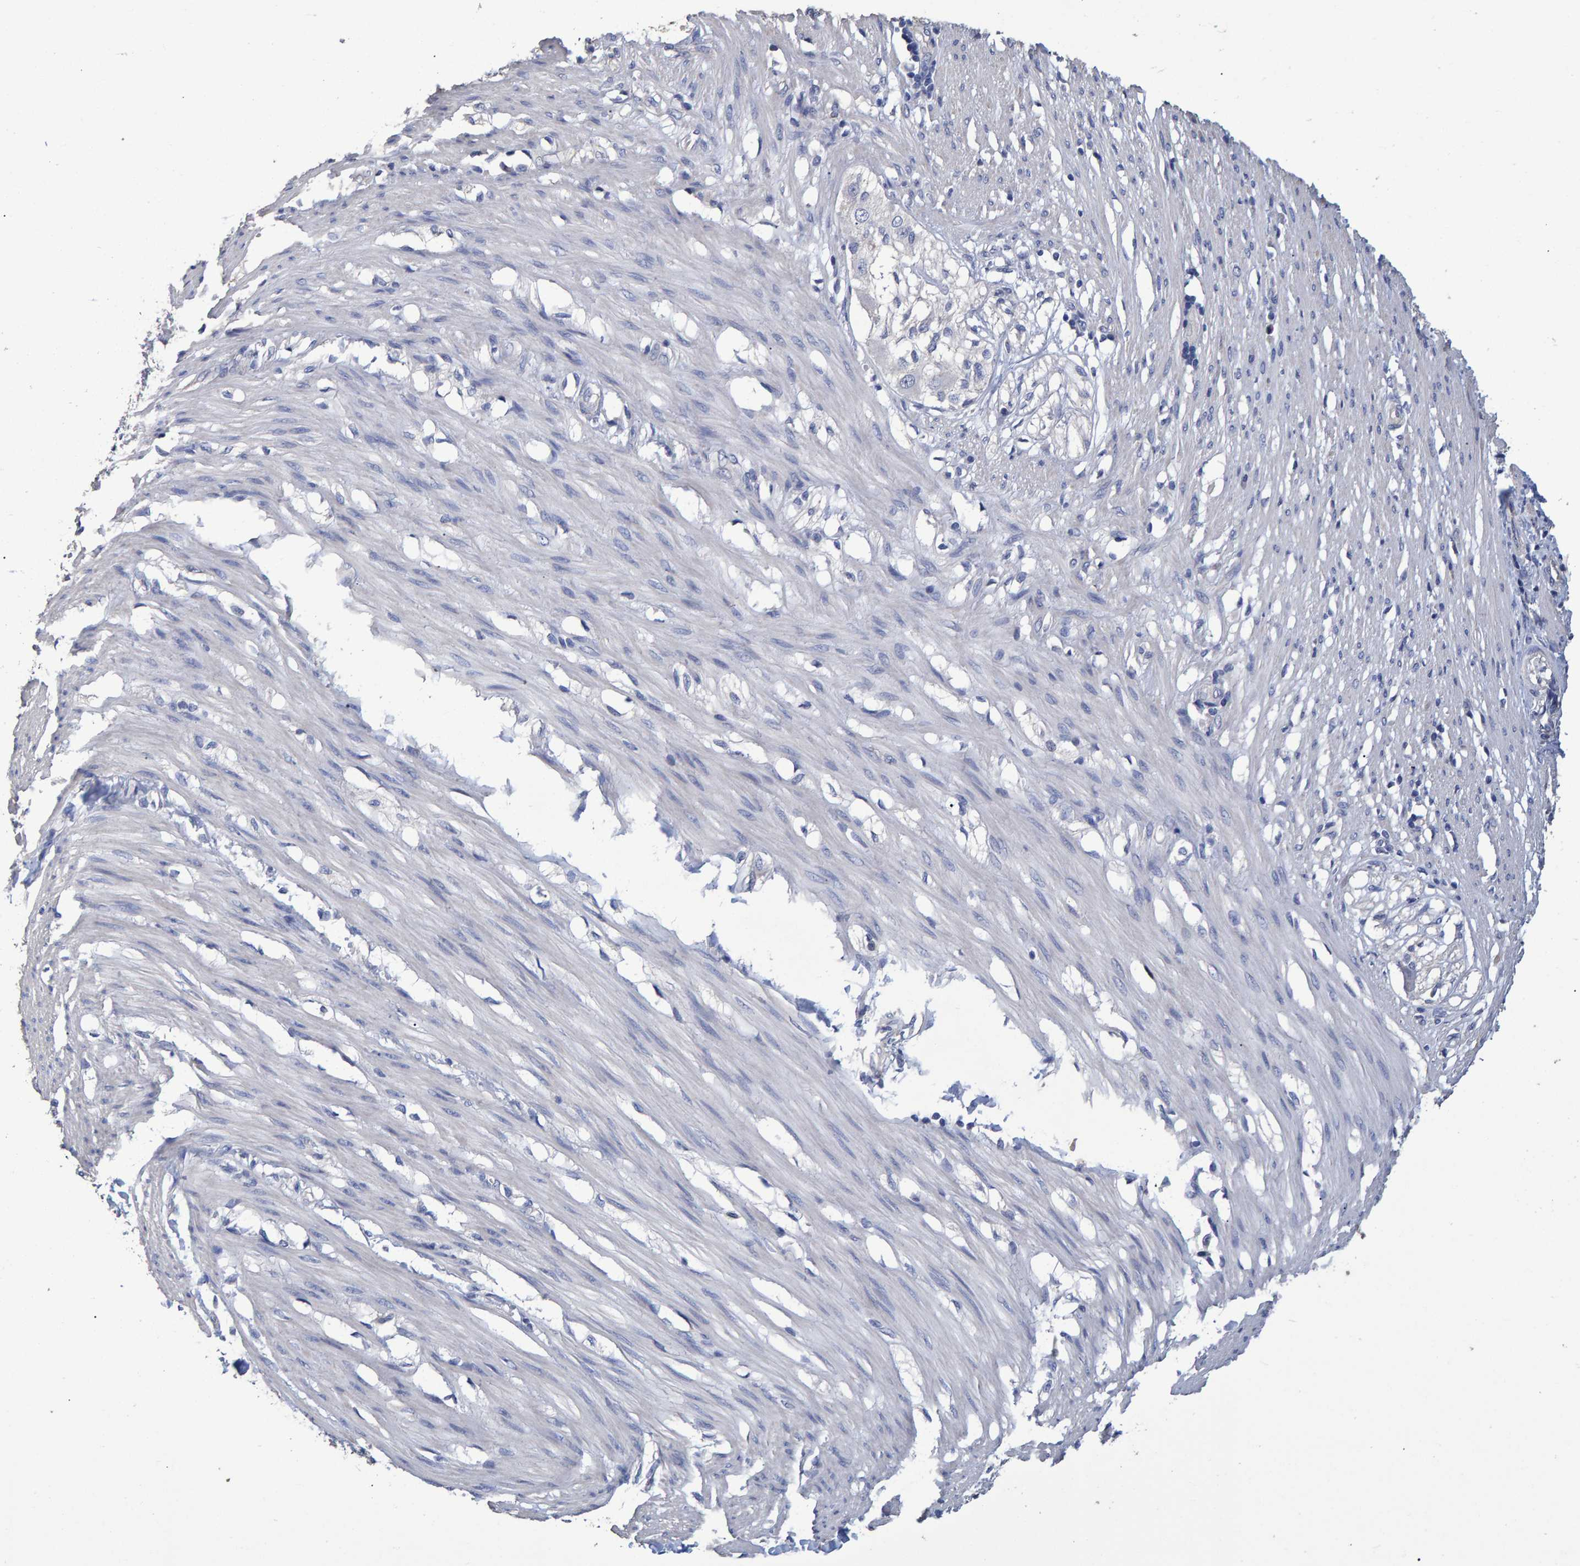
{"staining": {"intensity": "negative", "quantity": "none", "location": "none"}, "tissue": "smooth muscle", "cell_type": "Smooth muscle cells", "image_type": "normal", "snomed": [{"axis": "morphology", "description": "Normal tissue, NOS"}, {"axis": "morphology", "description": "Adenocarcinoma, NOS"}, {"axis": "topography", "description": "Smooth muscle"}, {"axis": "topography", "description": "Colon"}], "caption": "Protein analysis of normal smooth muscle reveals no significant positivity in smooth muscle cells. The staining is performed using DAB (3,3'-diaminobenzidine) brown chromogen with nuclei counter-stained in using hematoxylin.", "gene": "HEMGN", "patient": {"sex": "male", "age": 14}}